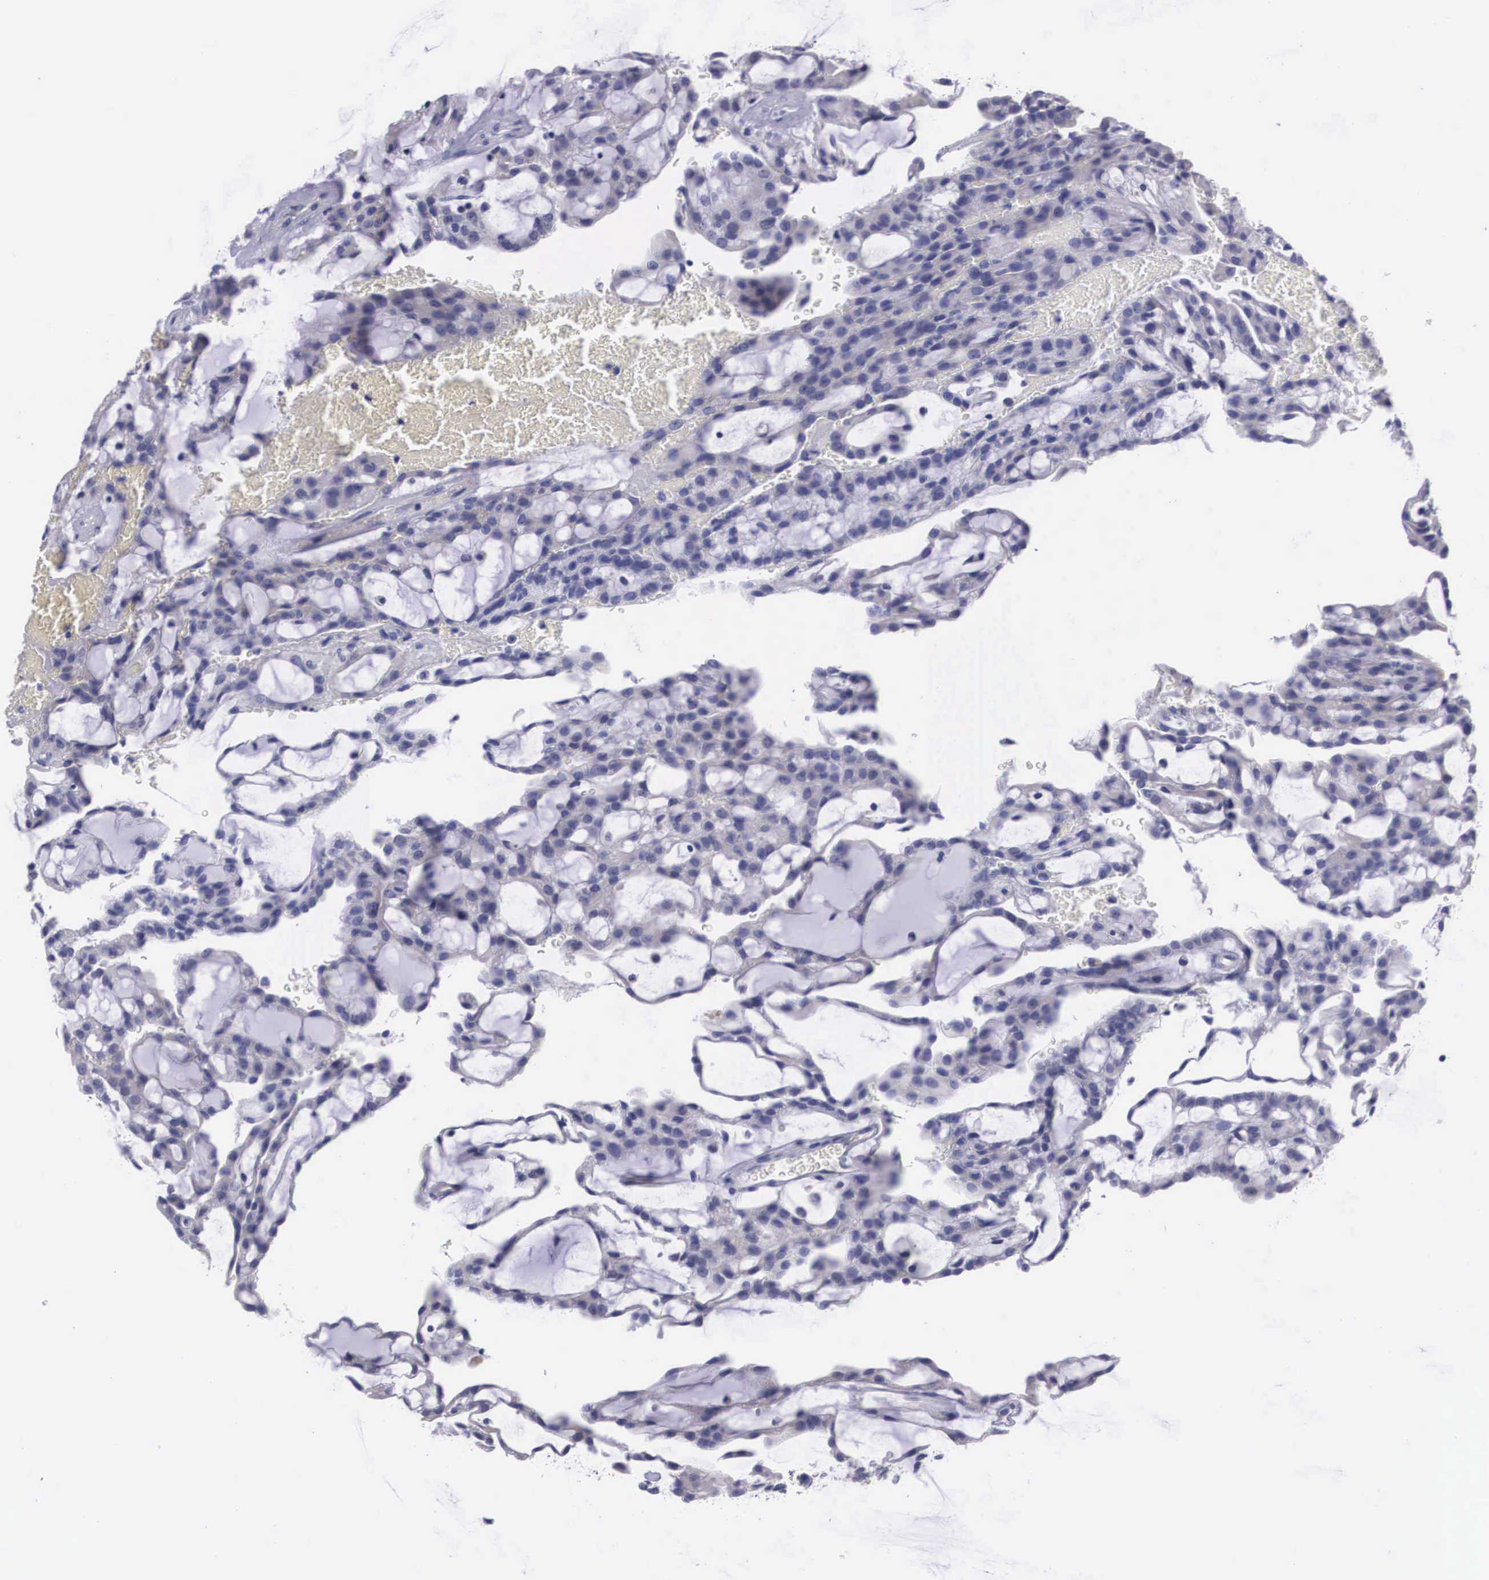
{"staining": {"intensity": "negative", "quantity": "none", "location": "none"}, "tissue": "renal cancer", "cell_type": "Tumor cells", "image_type": "cancer", "snomed": [{"axis": "morphology", "description": "Adenocarcinoma, NOS"}, {"axis": "topography", "description": "Kidney"}], "caption": "Tumor cells show no significant protein expression in renal adenocarcinoma.", "gene": "CRELD2", "patient": {"sex": "male", "age": 63}}